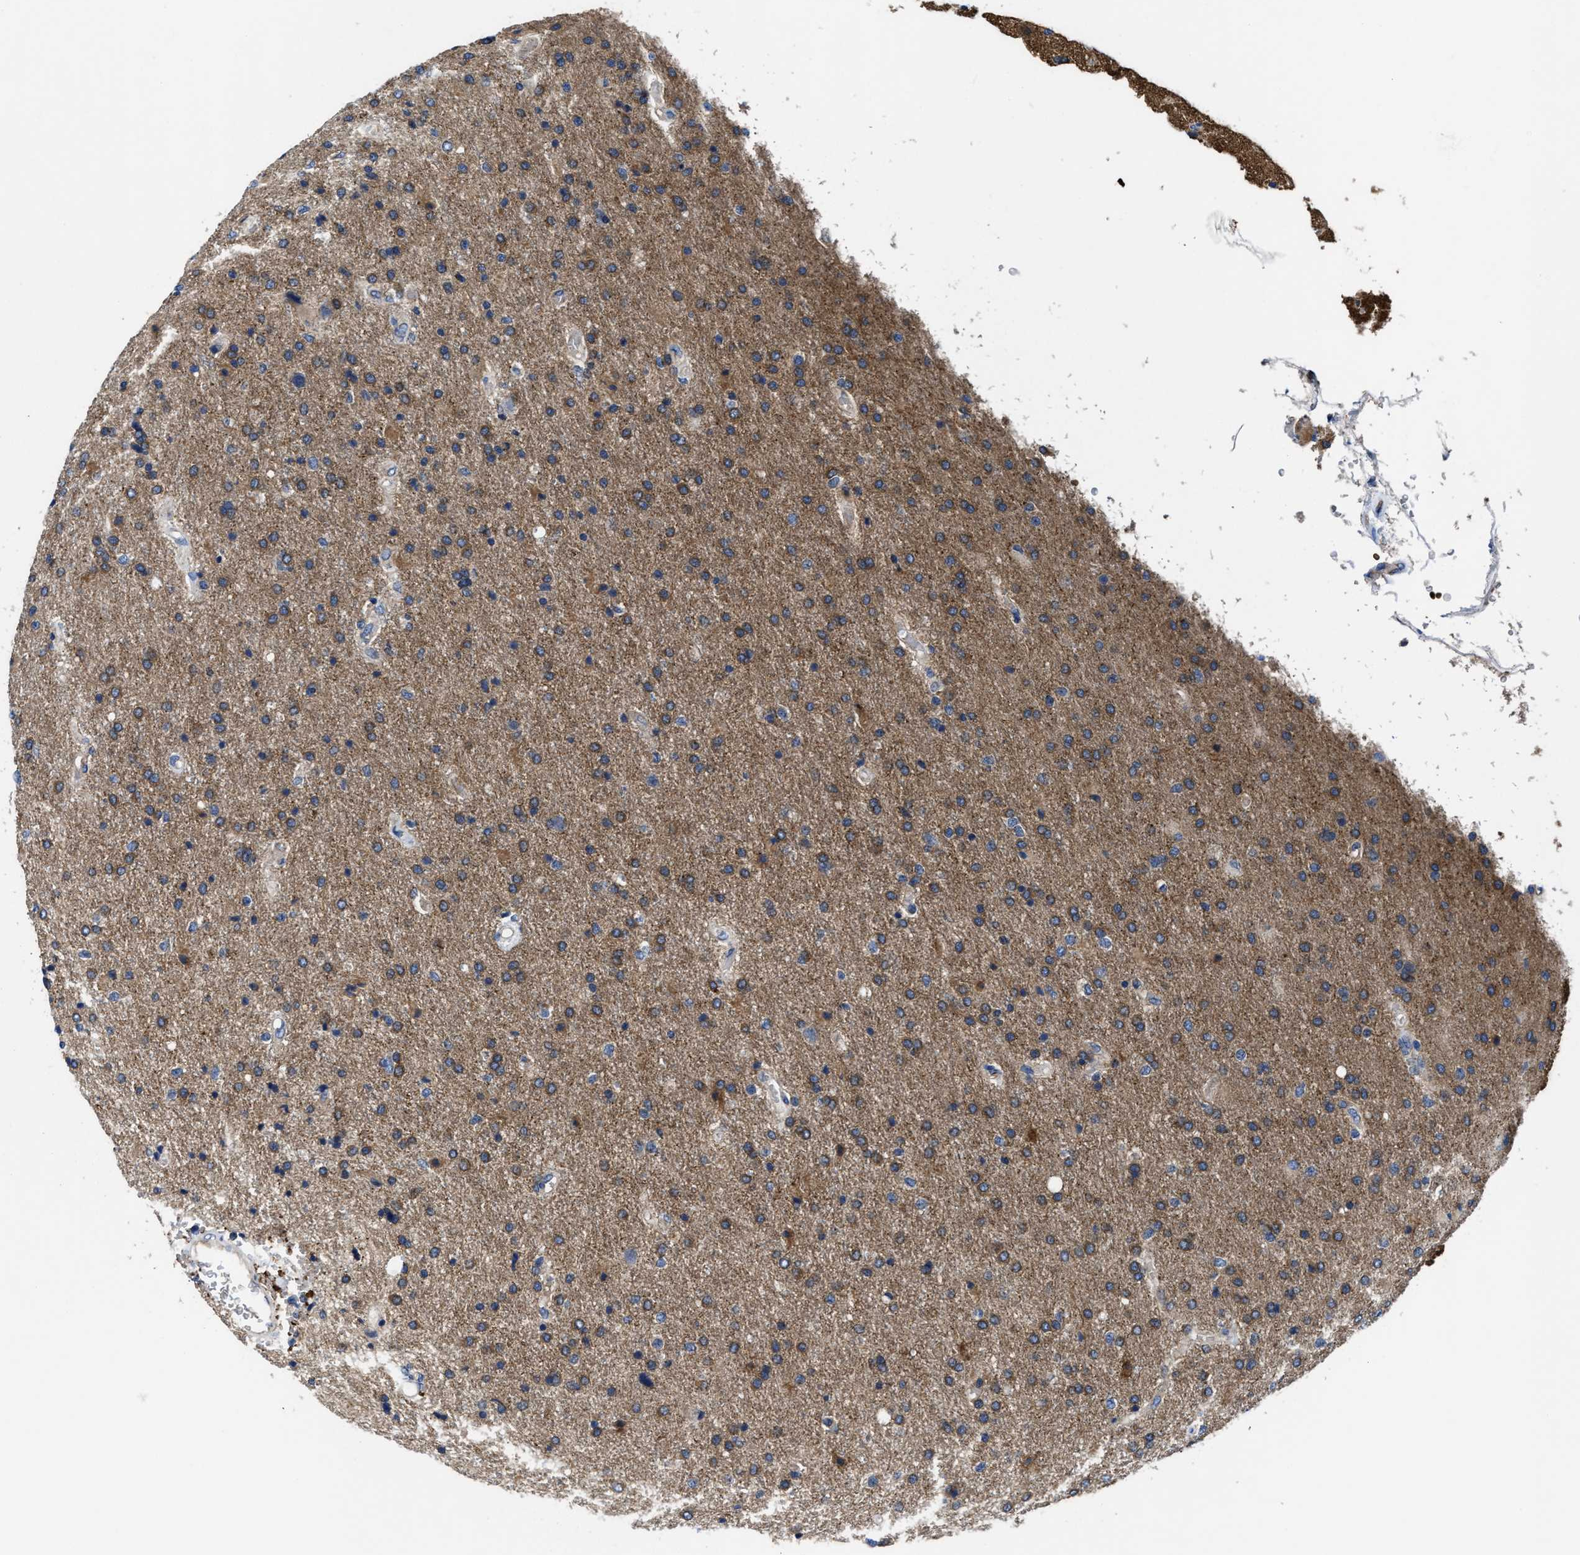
{"staining": {"intensity": "moderate", "quantity": ">75%", "location": "cytoplasmic/membranous"}, "tissue": "glioma", "cell_type": "Tumor cells", "image_type": "cancer", "snomed": [{"axis": "morphology", "description": "Glioma, malignant, High grade"}, {"axis": "topography", "description": "Brain"}], "caption": "DAB immunohistochemical staining of human glioma reveals moderate cytoplasmic/membranous protein staining in approximately >75% of tumor cells.", "gene": "PHLPP1", "patient": {"sex": "male", "age": 72}}